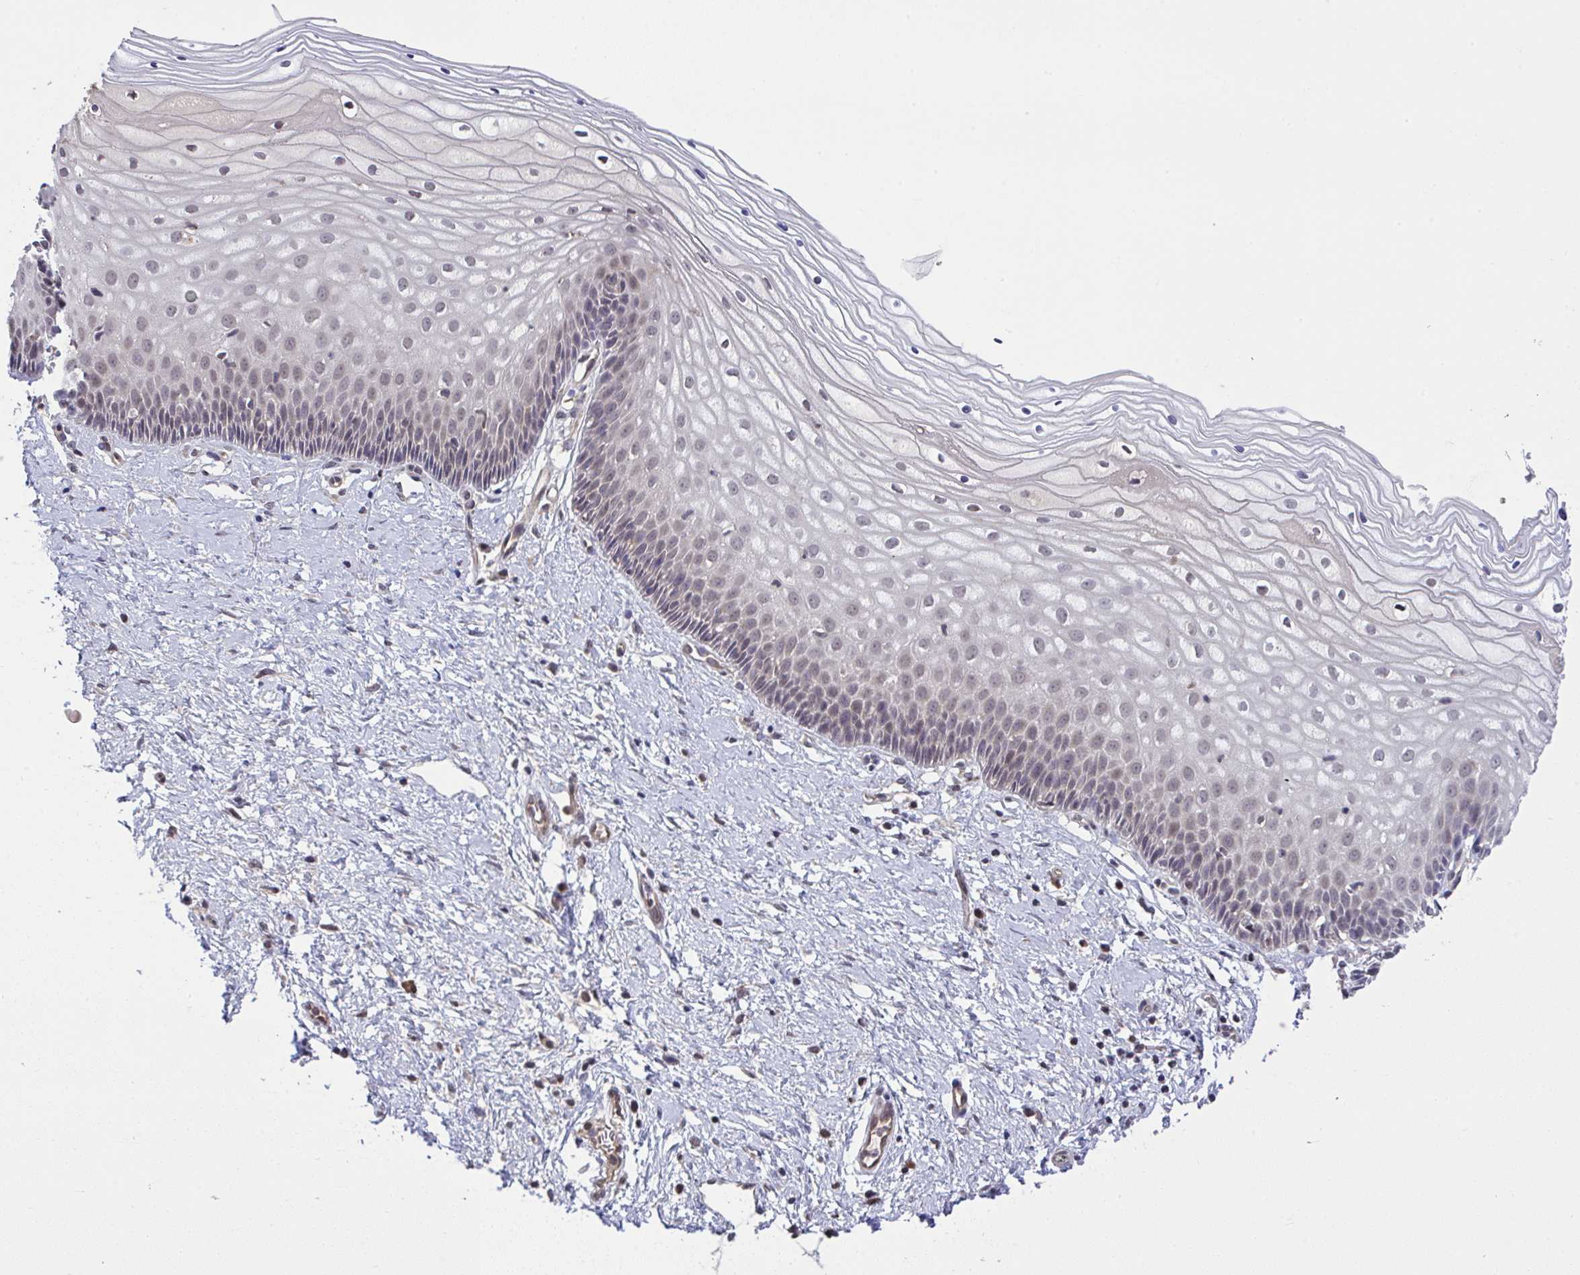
{"staining": {"intensity": "moderate", "quantity": "<25%", "location": "nuclear"}, "tissue": "cervix", "cell_type": "Glandular cells", "image_type": "normal", "snomed": [{"axis": "morphology", "description": "Normal tissue, NOS"}, {"axis": "topography", "description": "Cervix"}], "caption": "Glandular cells show low levels of moderate nuclear expression in approximately <25% of cells in normal human cervix.", "gene": "C9orf64", "patient": {"sex": "female", "age": 36}}